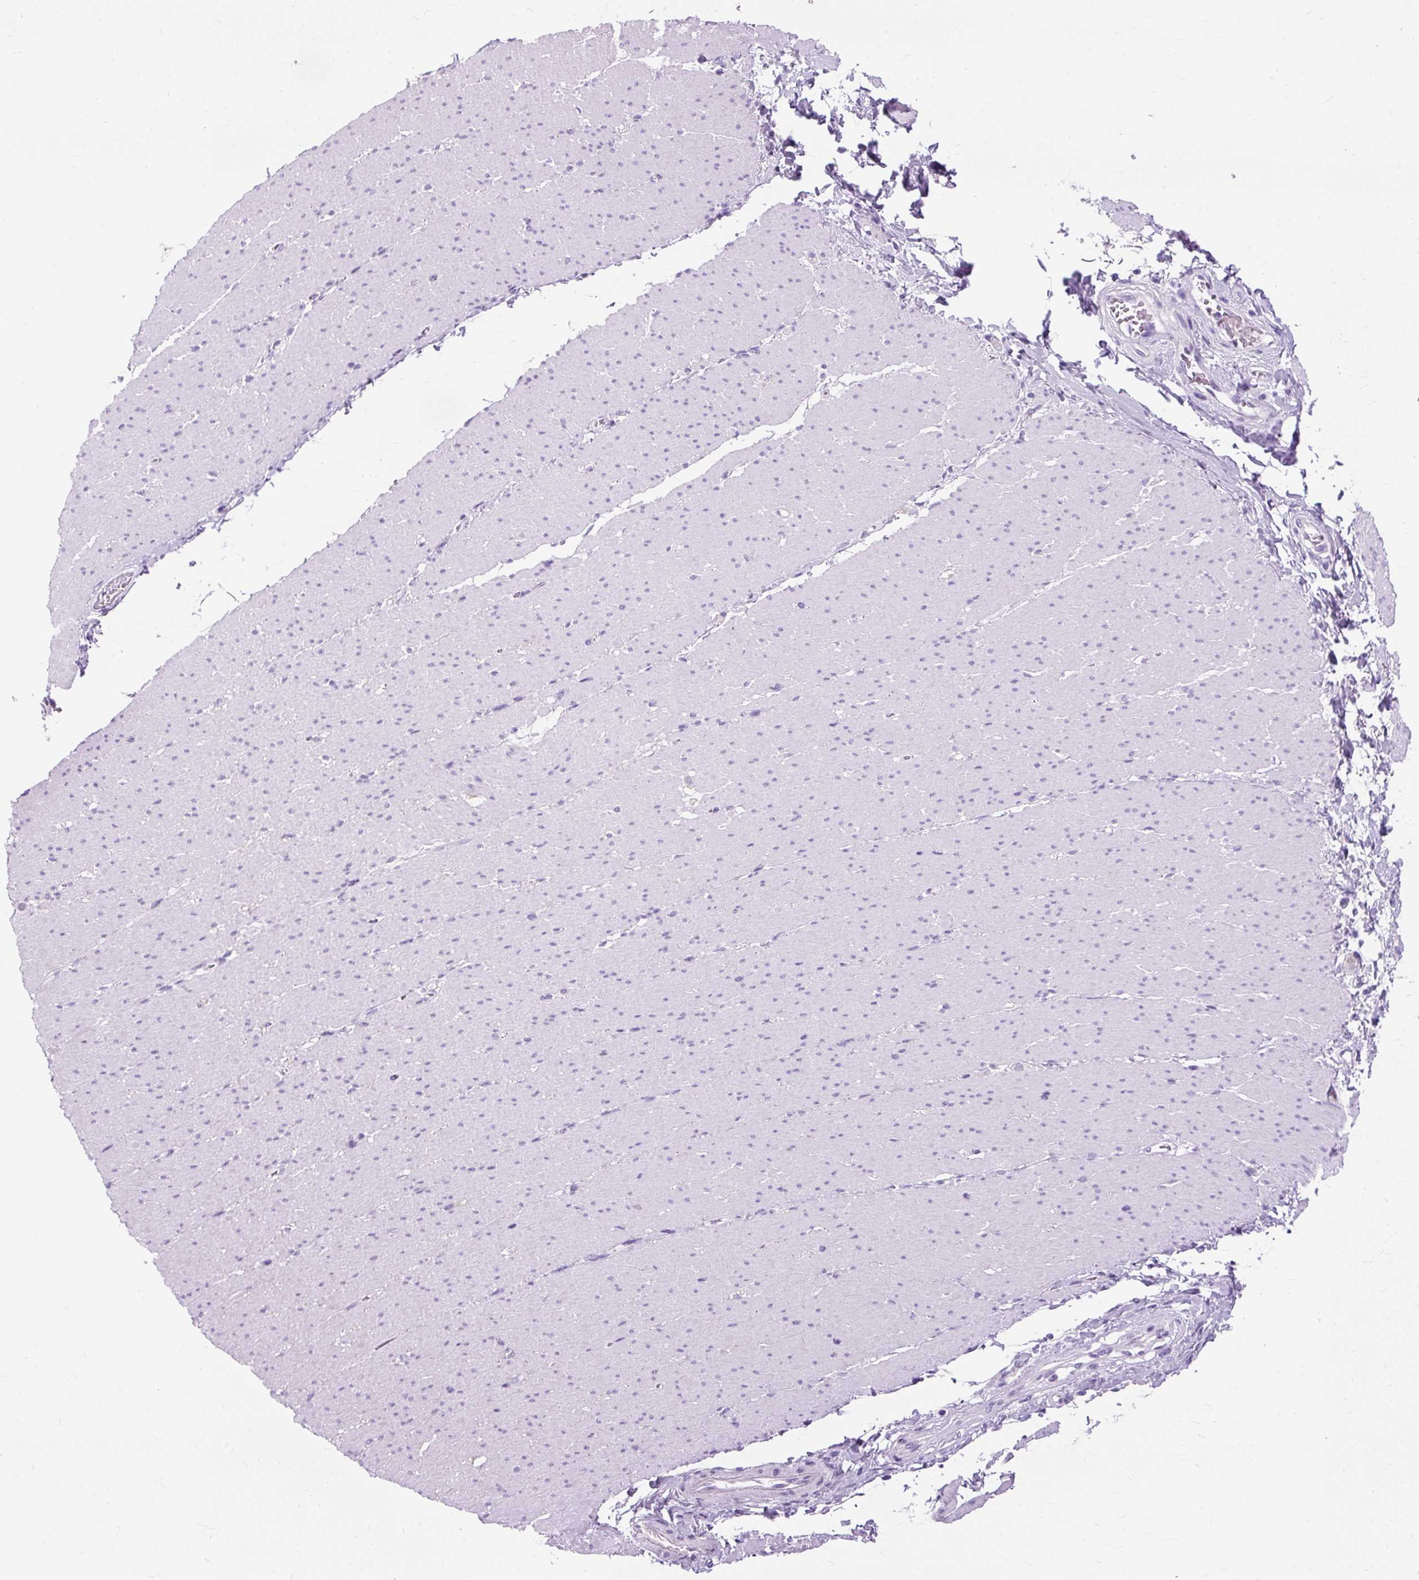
{"staining": {"intensity": "negative", "quantity": "none", "location": "none"}, "tissue": "smooth muscle", "cell_type": "Smooth muscle cells", "image_type": "normal", "snomed": [{"axis": "morphology", "description": "Normal tissue, NOS"}, {"axis": "topography", "description": "Smooth muscle"}, {"axis": "topography", "description": "Rectum"}], "caption": "Protein analysis of normal smooth muscle displays no significant positivity in smooth muscle cells.", "gene": "TMEM89", "patient": {"sex": "male", "age": 53}}